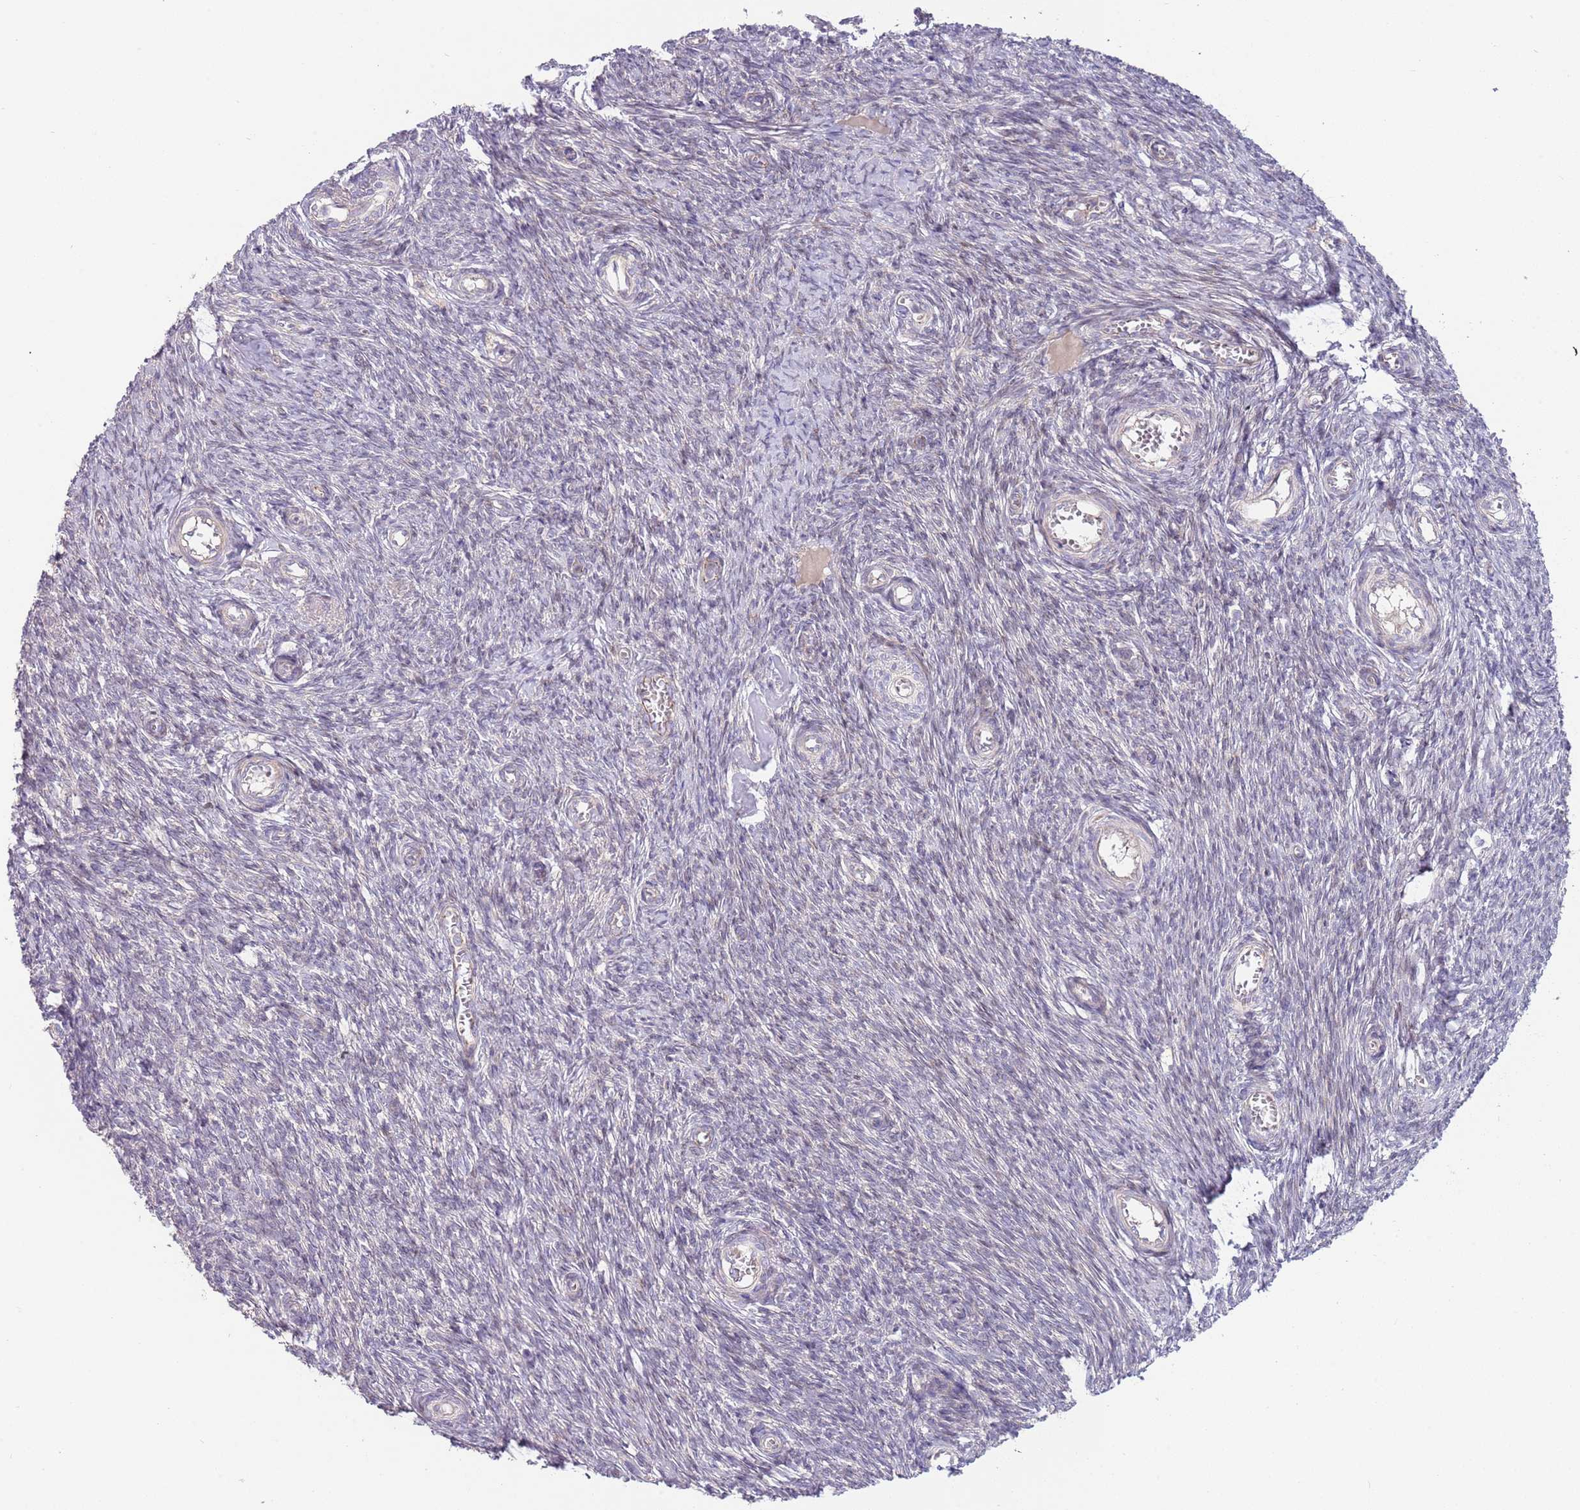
{"staining": {"intensity": "strong", "quantity": ">75%", "location": "cytoplasmic/membranous"}, "tissue": "ovary", "cell_type": "Follicle cells", "image_type": "normal", "snomed": [{"axis": "morphology", "description": "Normal tissue, NOS"}, {"axis": "topography", "description": "Ovary"}], "caption": "A micrograph showing strong cytoplasmic/membranous expression in approximately >75% of follicle cells in benign ovary, as visualized by brown immunohistochemical staining.", "gene": "ABCC10", "patient": {"sex": "female", "age": 44}}